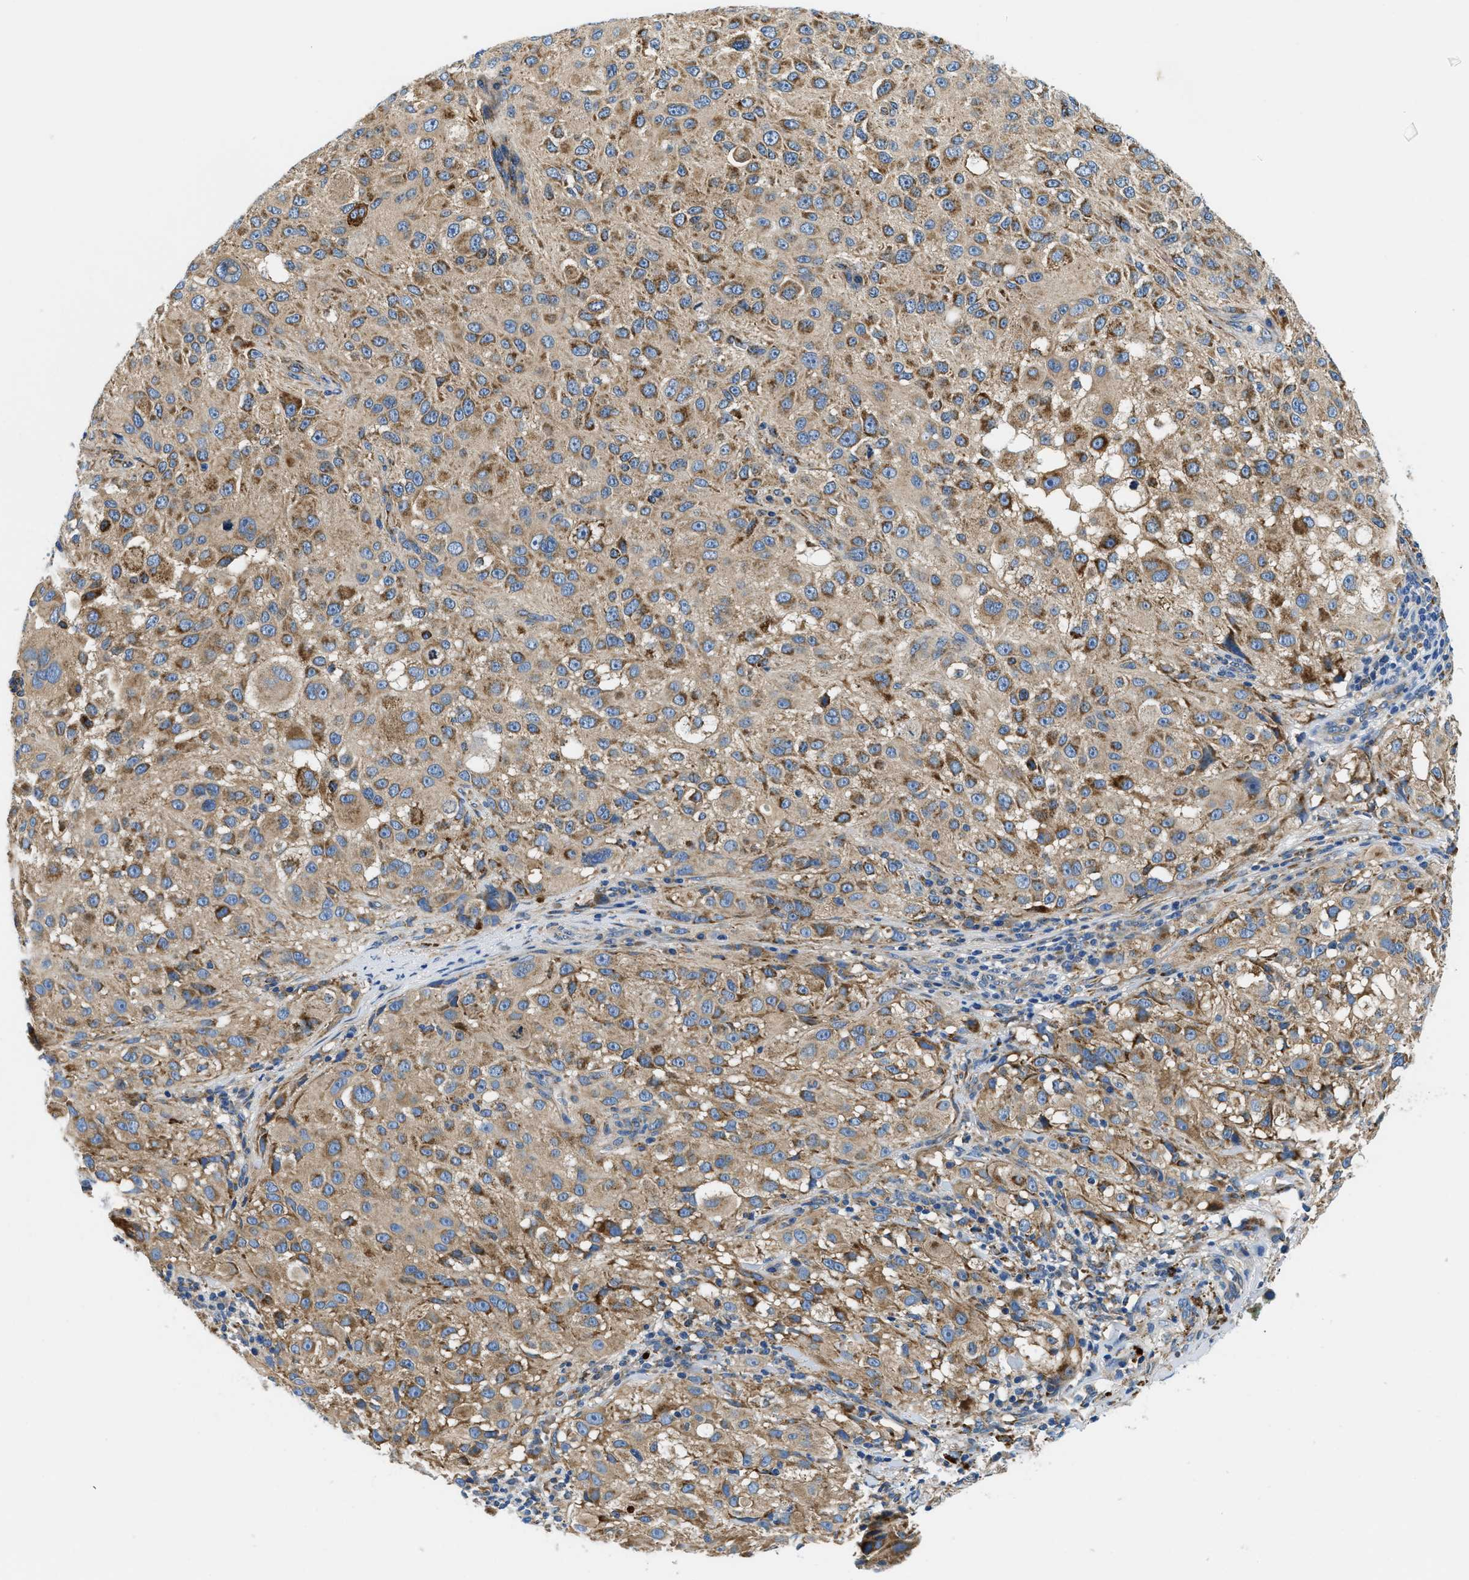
{"staining": {"intensity": "moderate", "quantity": ">75%", "location": "cytoplasmic/membranous"}, "tissue": "melanoma", "cell_type": "Tumor cells", "image_type": "cancer", "snomed": [{"axis": "morphology", "description": "Necrosis, NOS"}, {"axis": "morphology", "description": "Malignant melanoma, NOS"}, {"axis": "topography", "description": "Skin"}], "caption": "An image showing moderate cytoplasmic/membranous expression in about >75% of tumor cells in malignant melanoma, as visualized by brown immunohistochemical staining.", "gene": "SAMD4B", "patient": {"sex": "female", "age": 87}}